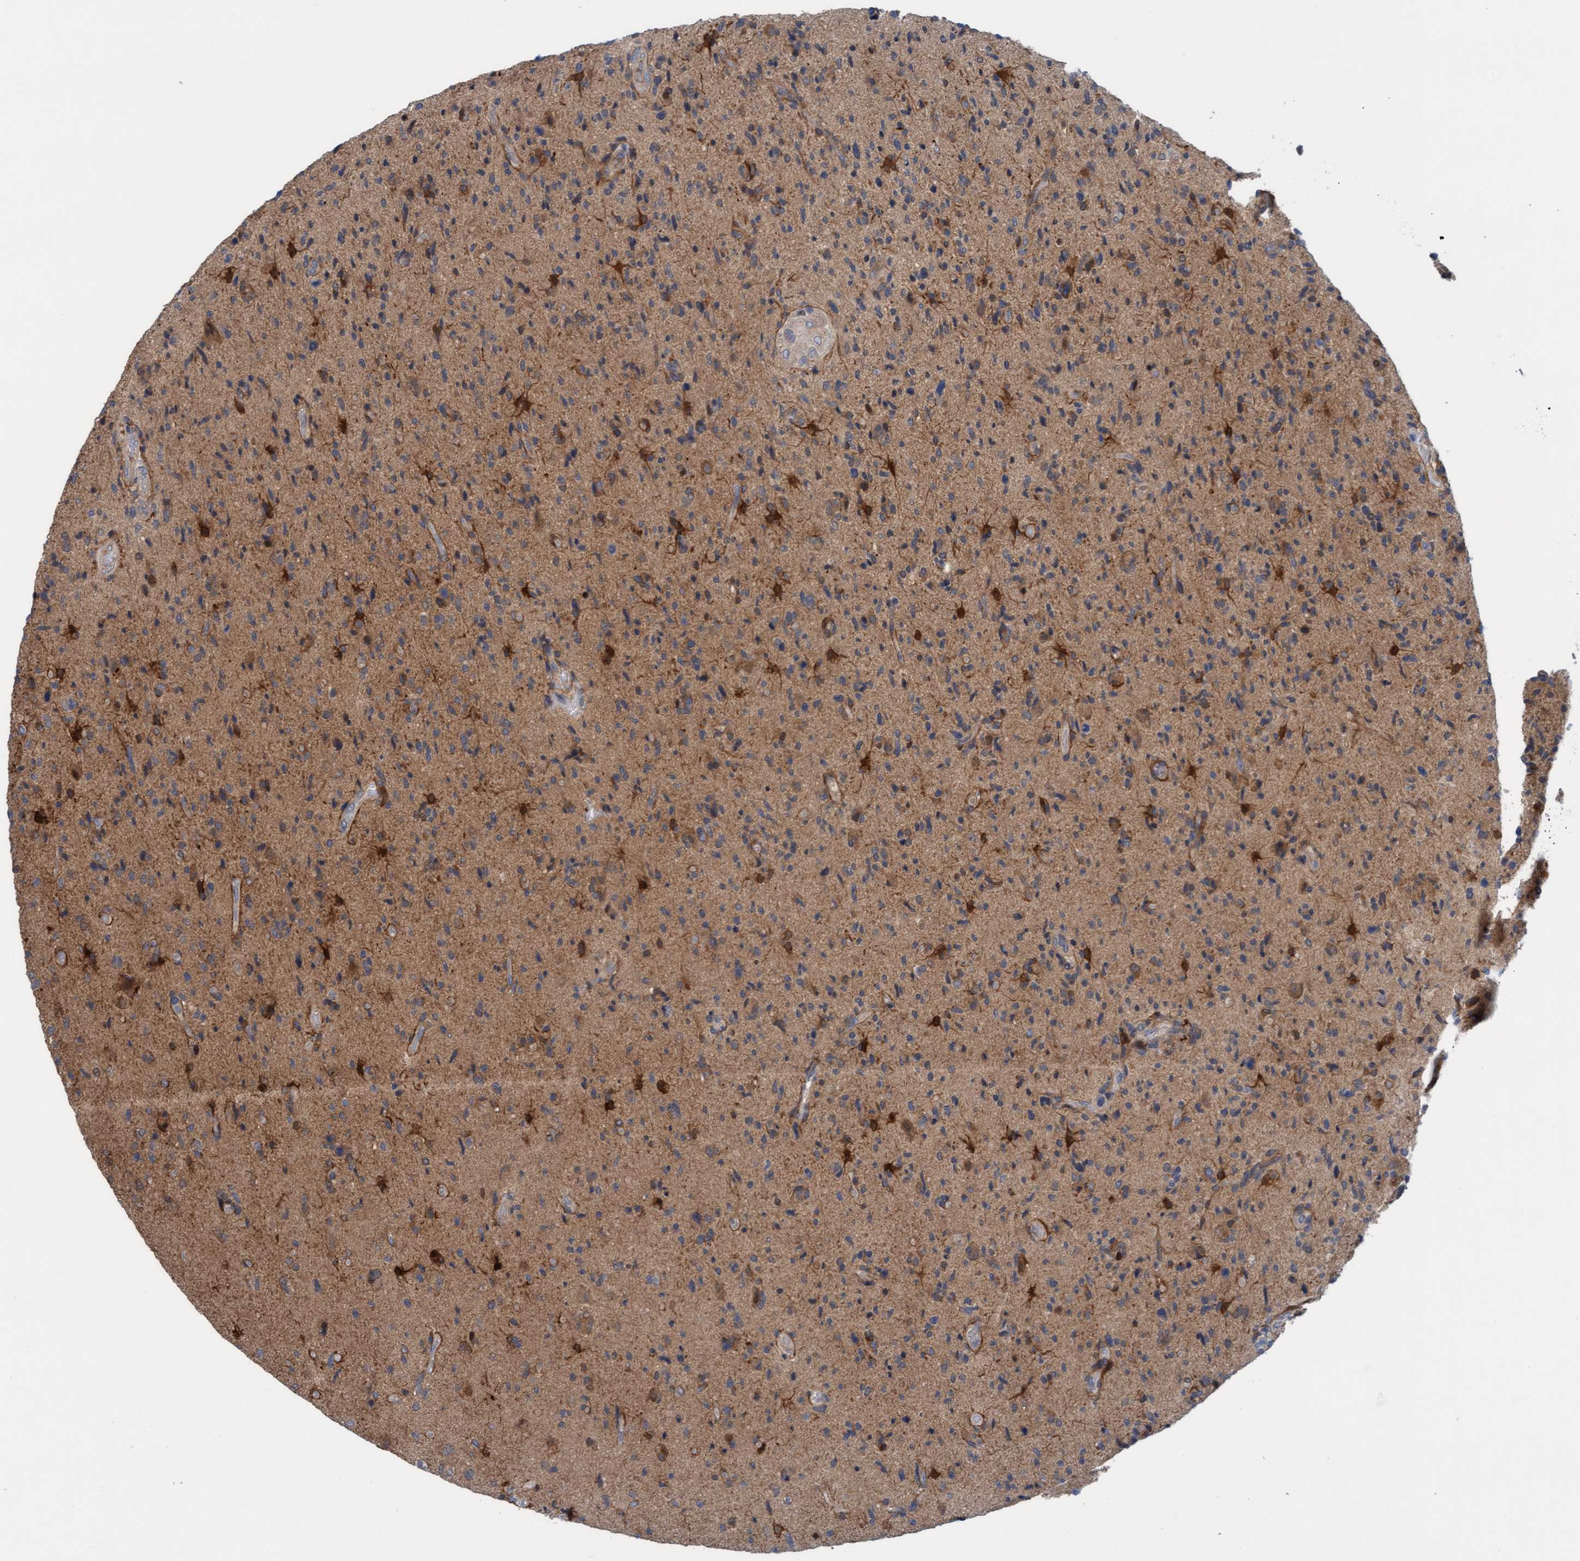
{"staining": {"intensity": "weak", "quantity": "<25%", "location": "cytoplasmic/membranous"}, "tissue": "glioma", "cell_type": "Tumor cells", "image_type": "cancer", "snomed": [{"axis": "morphology", "description": "Glioma, malignant, High grade"}, {"axis": "topography", "description": "Brain"}], "caption": "DAB (3,3'-diaminobenzidine) immunohistochemical staining of high-grade glioma (malignant) demonstrates no significant expression in tumor cells.", "gene": "KLHL25", "patient": {"sex": "male", "age": 72}}